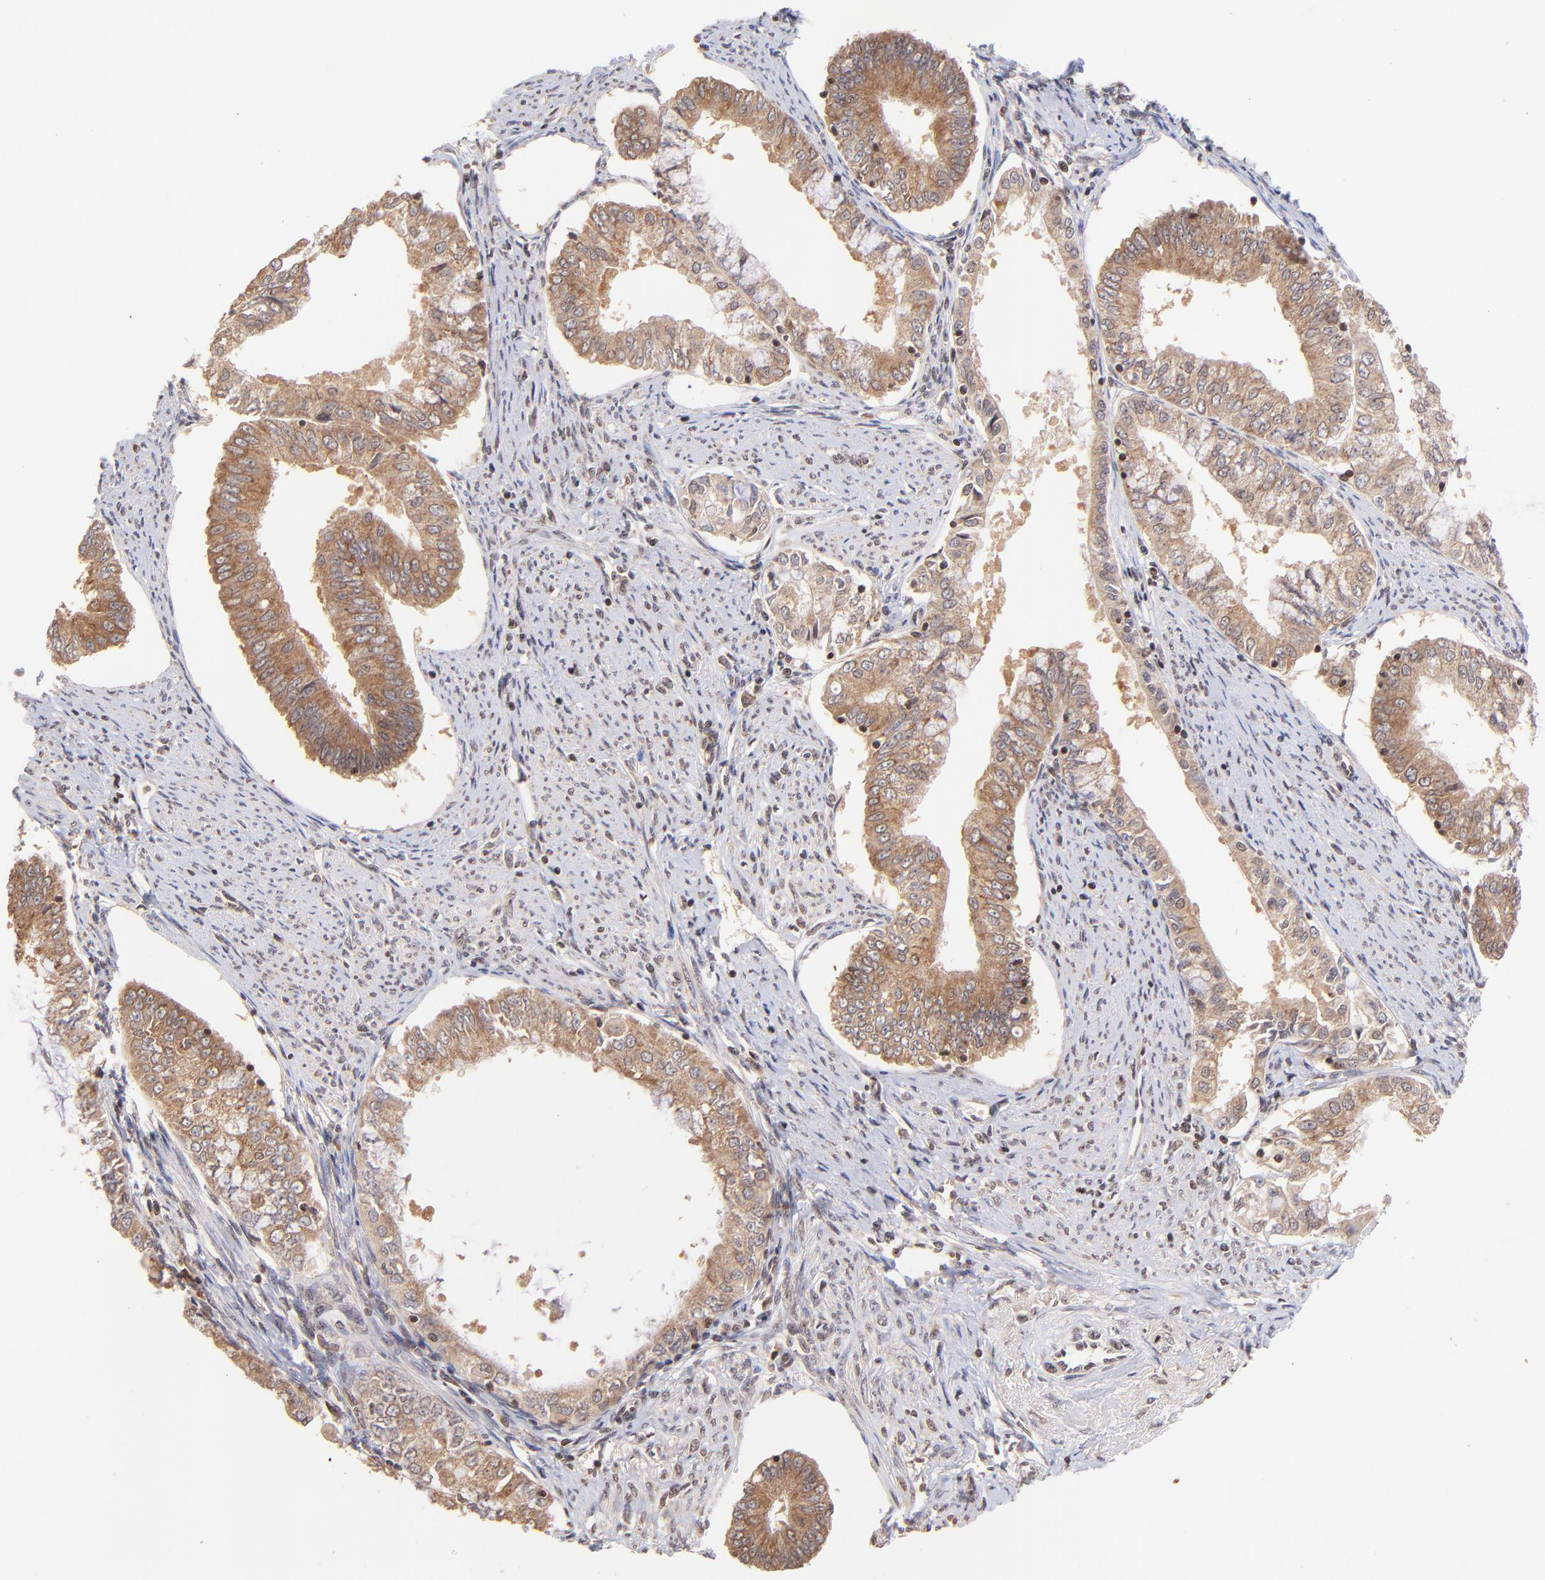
{"staining": {"intensity": "moderate", "quantity": ">75%", "location": "cytoplasmic/membranous,nuclear"}, "tissue": "endometrial cancer", "cell_type": "Tumor cells", "image_type": "cancer", "snomed": [{"axis": "morphology", "description": "Adenocarcinoma, NOS"}, {"axis": "topography", "description": "Endometrium"}], "caption": "Adenocarcinoma (endometrial) stained with a brown dye exhibits moderate cytoplasmic/membranous and nuclear positive expression in approximately >75% of tumor cells.", "gene": "WDR25", "patient": {"sex": "female", "age": 76}}